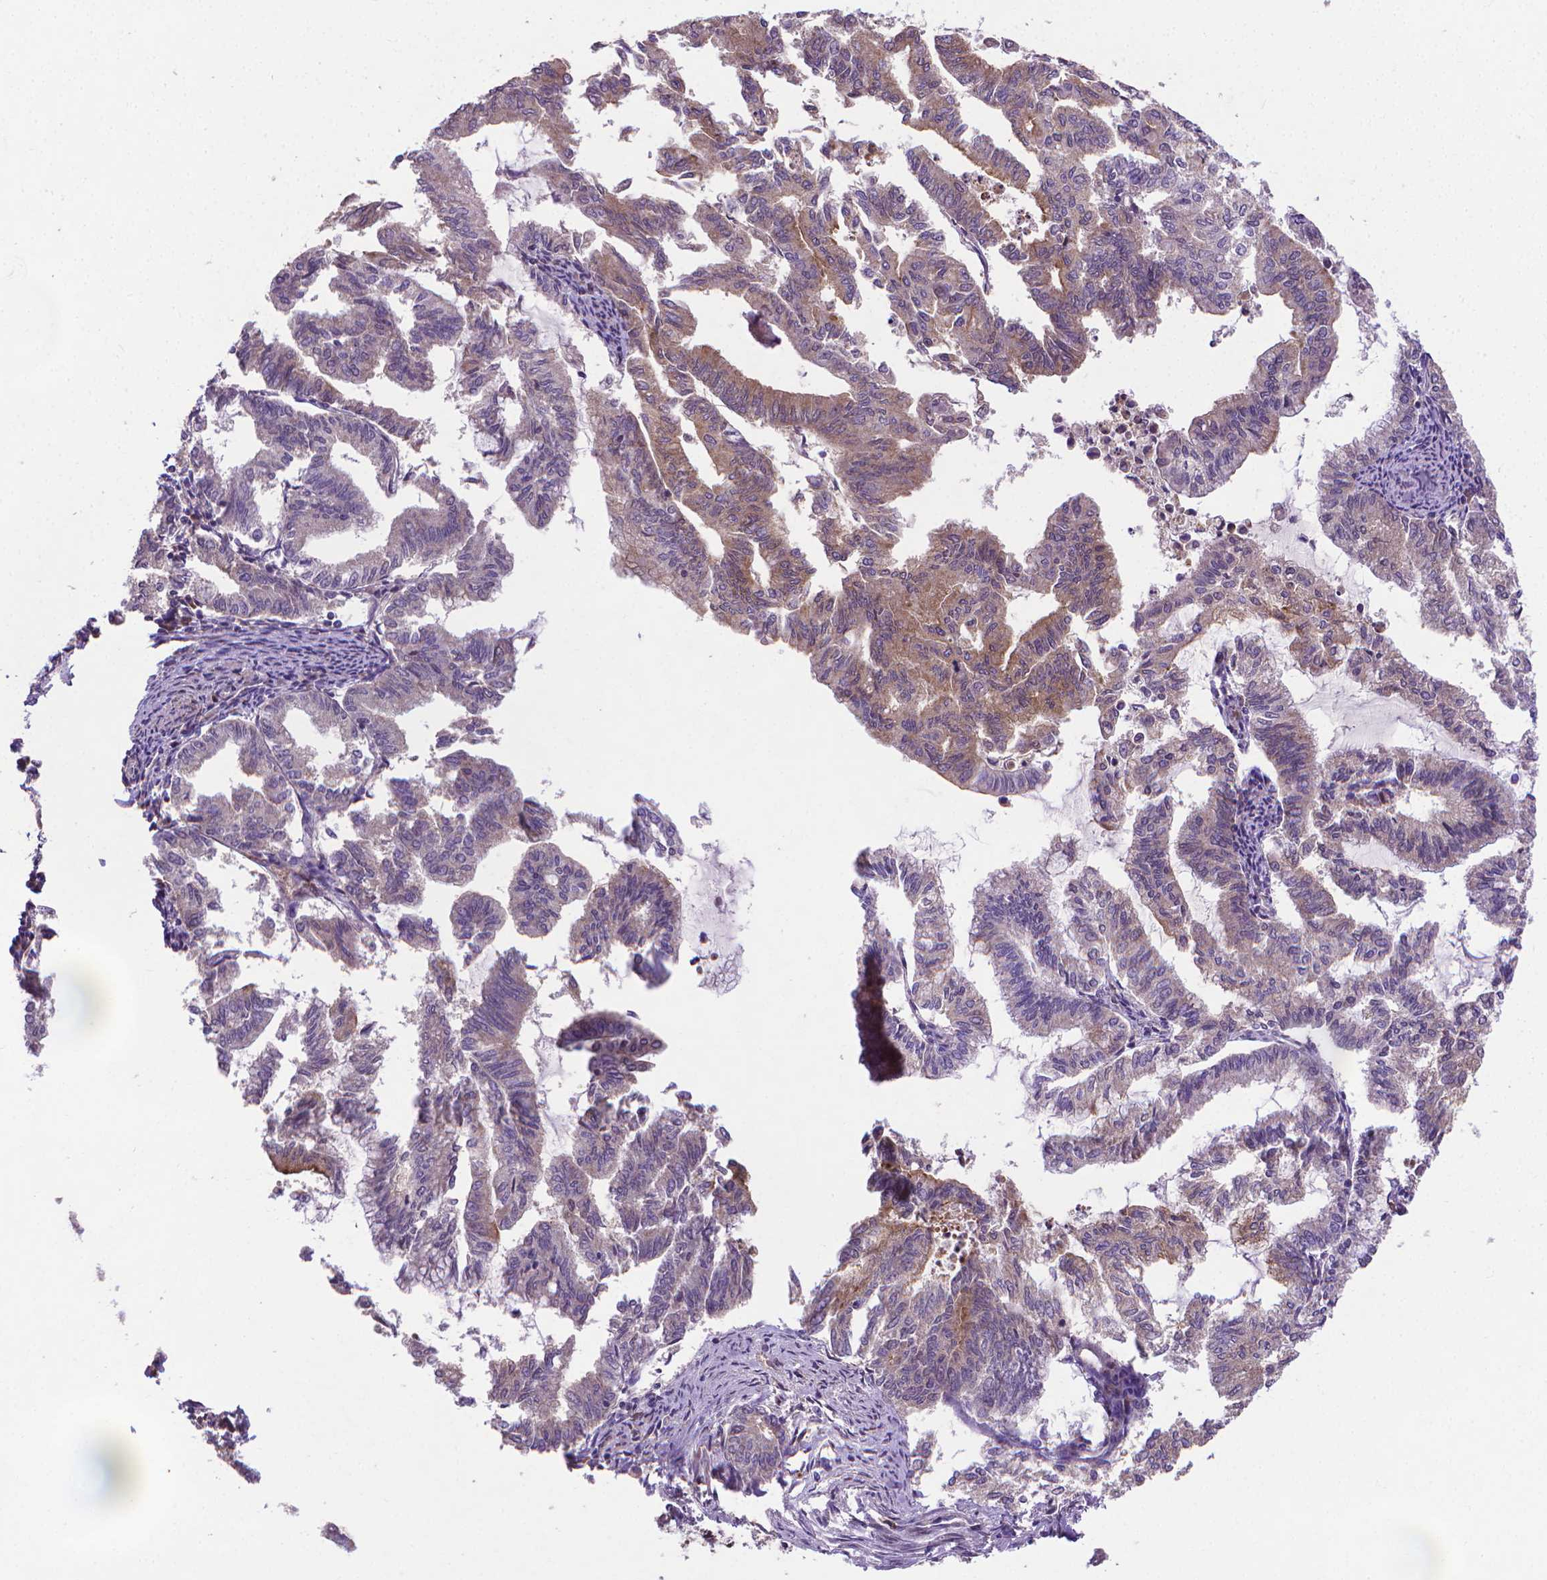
{"staining": {"intensity": "moderate", "quantity": "<25%", "location": "cytoplasmic/membranous"}, "tissue": "endometrial cancer", "cell_type": "Tumor cells", "image_type": "cancer", "snomed": [{"axis": "morphology", "description": "Adenocarcinoma, NOS"}, {"axis": "topography", "description": "Endometrium"}], "caption": "Endometrial cancer stained with a brown dye exhibits moderate cytoplasmic/membranous positive expression in approximately <25% of tumor cells.", "gene": "GPR63", "patient": {"sex": "female", "age": 79}}